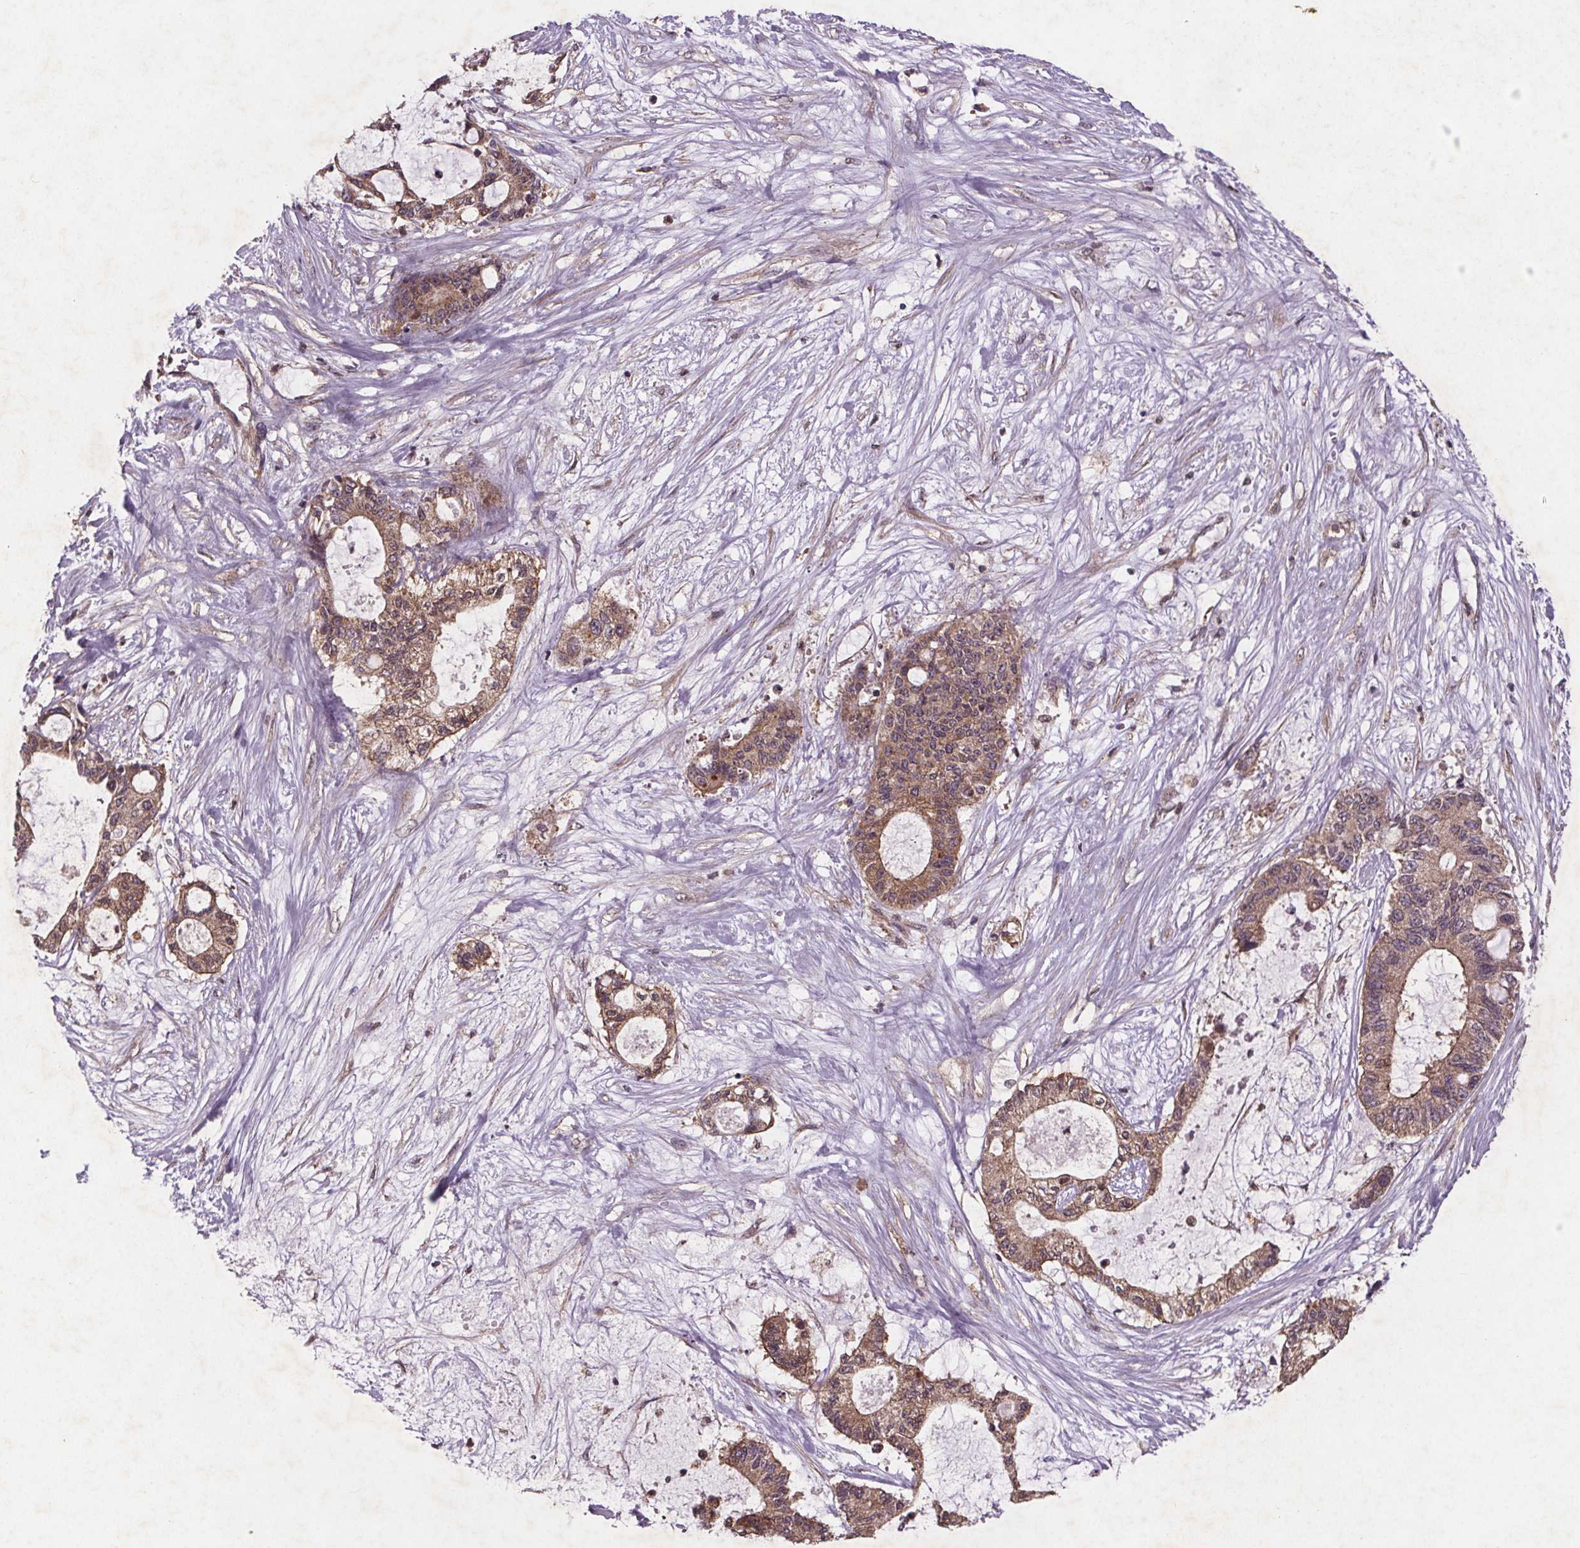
{"staining": {"intensity": "weak", "quantity": ">75%", "location": "cytoplasmic/membranous"}, "tissue": "liver cancer", "cell_type": "Tumor cells", "image_type": "cancer", "snomed": [{"axis": "morphology", "description": "Normal tissue, NOS"}, {"axis": "morphology", "description": "Cholangiocarcinoma"}, {"axis": "topography", "description": "Liver"}, {"axis": "topography", "description": "Peripheral nerve tissue"}], "caption": "High-magnification brightfield microscopy of liver cancer stained with DAB (brown) and counterstained with hematoxylin (blue). tumor cells exhibit weak cytoplasmic/membranous expression is present in approximately>75% of cells.", "gene": "STRN3", "patient": {"sex": "female", "age": 73}}